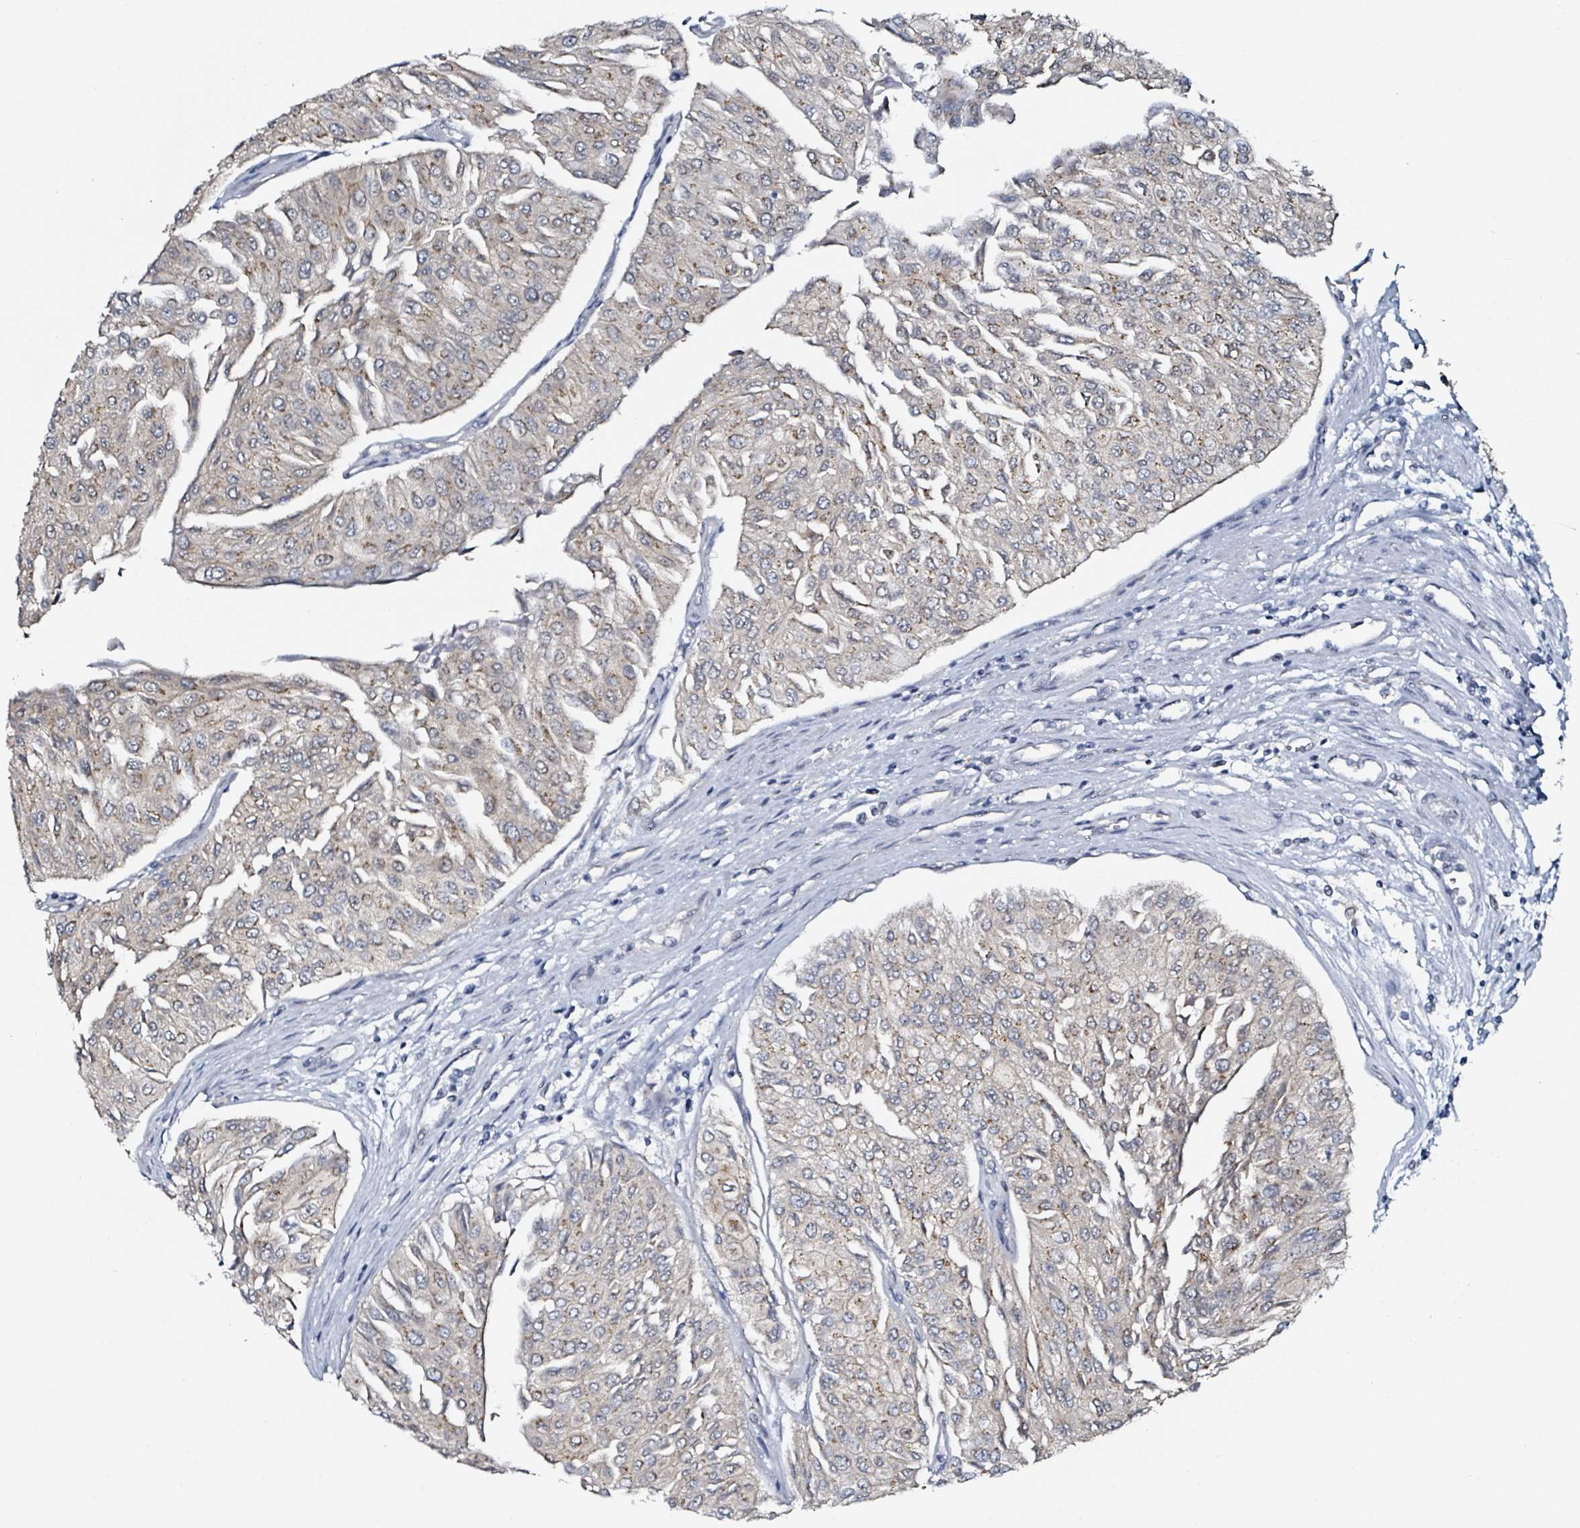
{"staining": {"intensity": "moderate", "quantity": "<25%", "location": "cytoplasmic/membranous"}, "tissue": "urothelial cancer", "cell_type": "Tumor cells", "image_type": "cancer", "snomed": [{"axis": "morphology", "description": "Urothelial carcinoma, Low grade"}, {"axis": "topography", "description": "Urinary bladder"}], "caption": "Low-grade urothelial carcinoma stained with immunohistochemistry exhibits moderate cytoplasmic/membranous expression in about <25% of tumor cells.", "gene": "B3GAT3", "patient": {"sex": "male", "age": 67}}